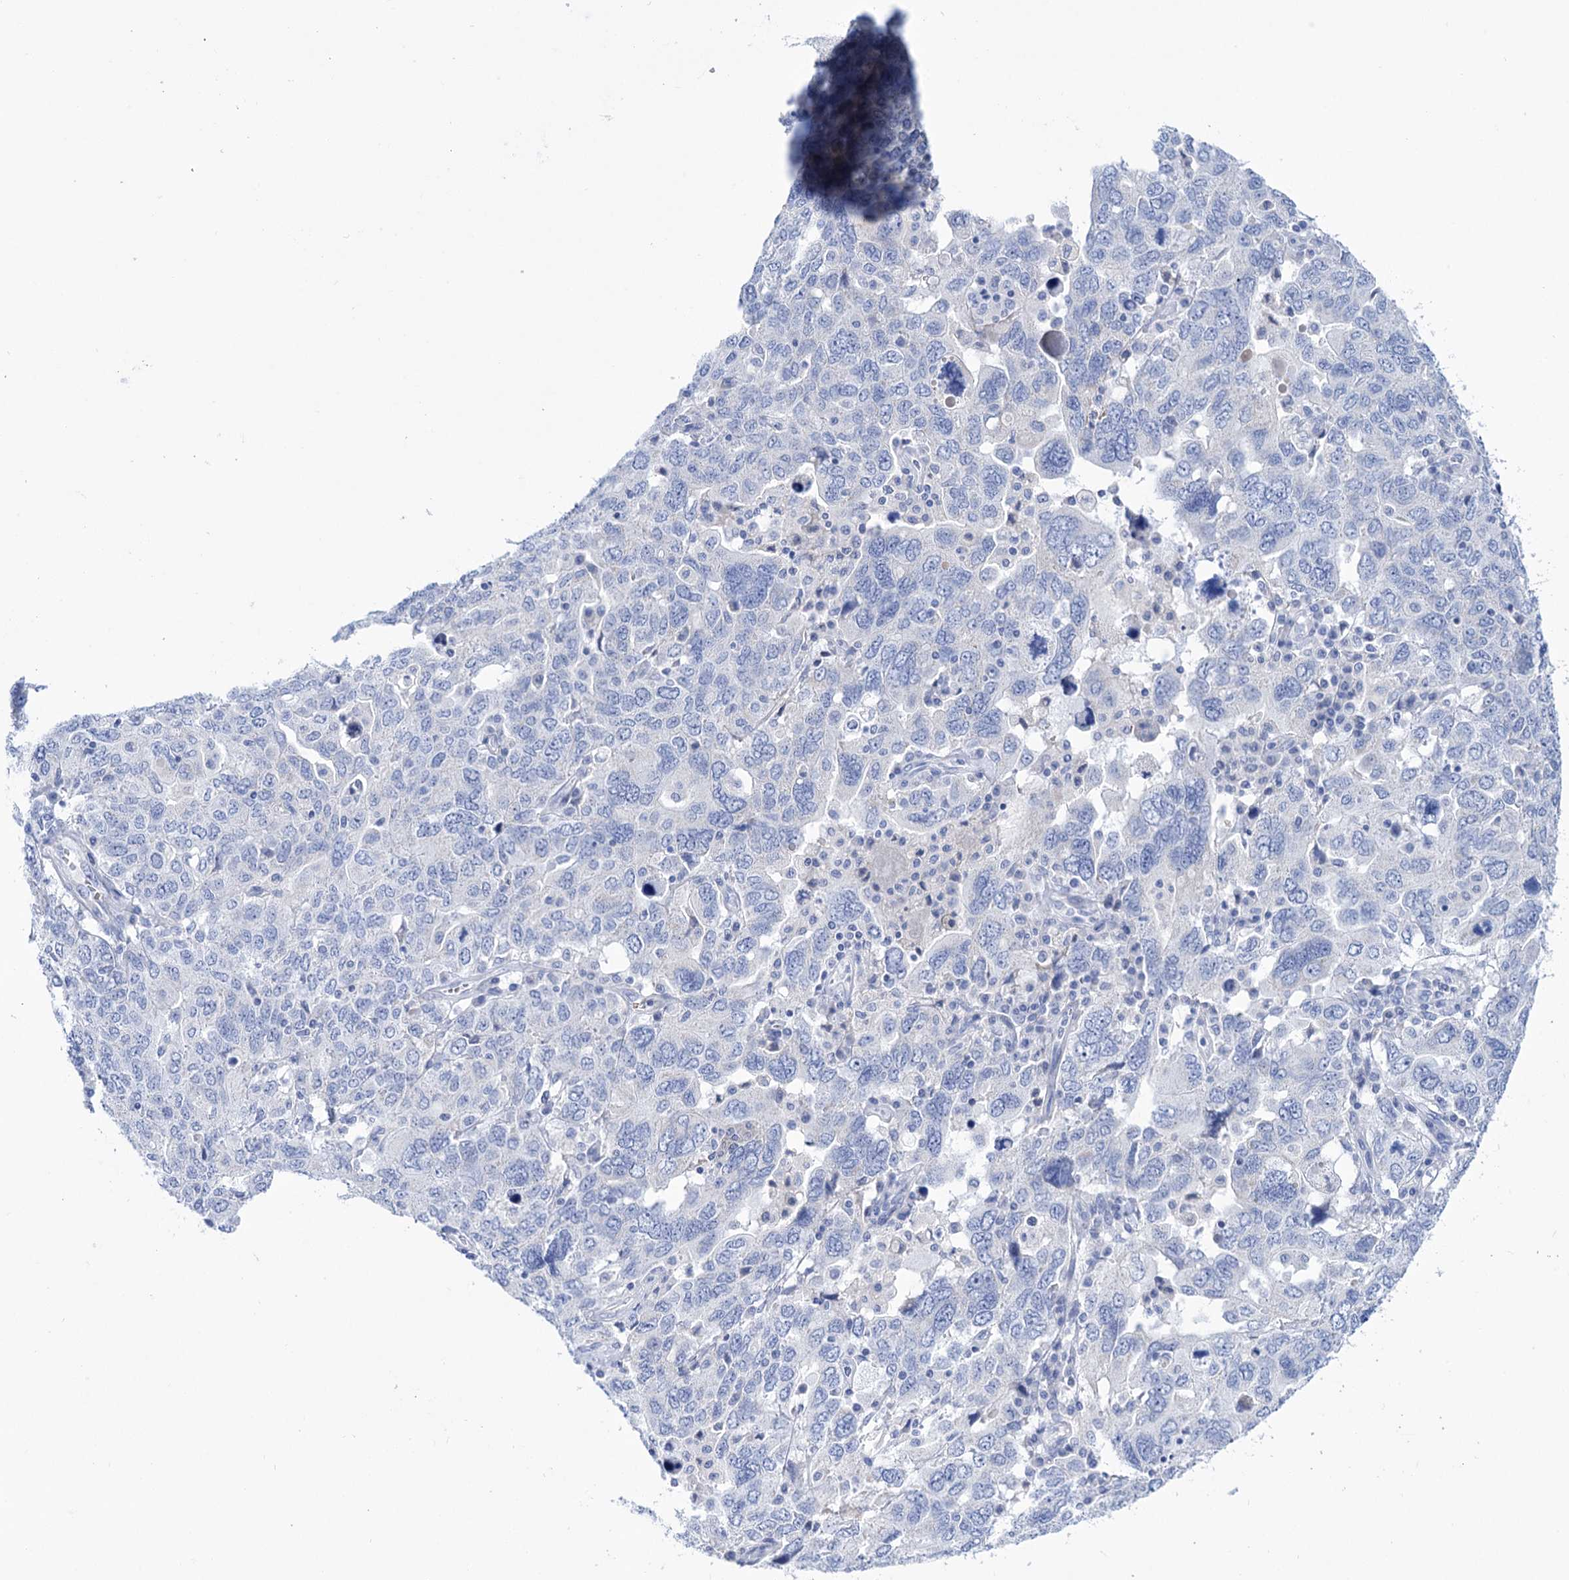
{"staining": {"intensity": "negative", "quantity": "none", "location": "none"}, "tissue": "ovarian cancer", "cell_type": "Tumor cells", "image_type": "cancer", "snomed": [{"axis": "morphology", "description": "Carcinoma, endometroid"}, {"axis": "topography", "description": "Ovary"}], "caption": "Ovarian cancer (endometroid carcinoma) was stained to show a protein in brown. There is no significant staining in tumor cells.", "gene": "YARS2", "patient": {"sex": "female", "age": 62}}